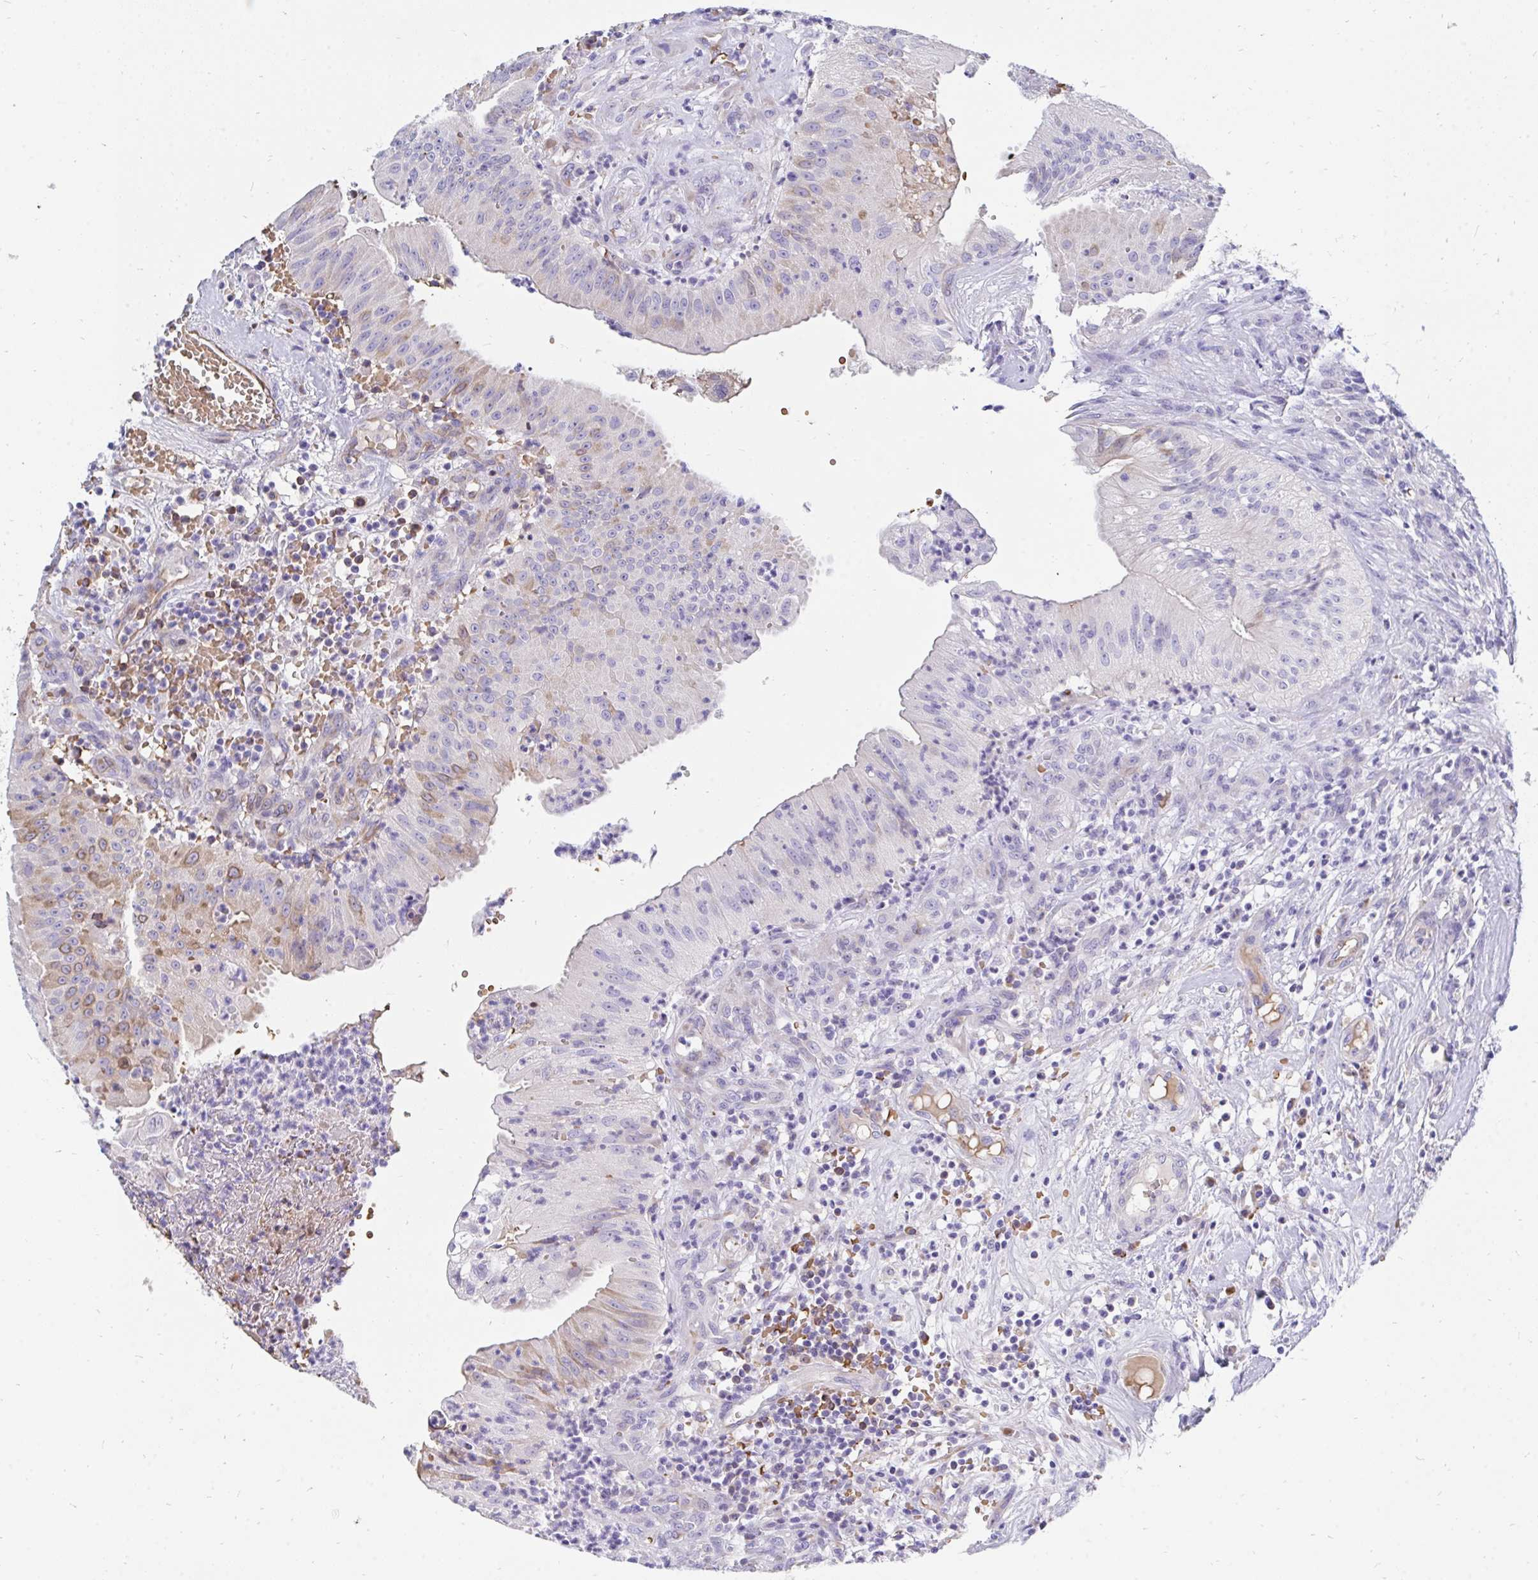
{"staining": {"intensity": "weak", "quantity": "<25%", "location": "cytoplasmic/membranous"}, "tissue": "head and neck cancer", "cell_type": "Tumor cells", "image_type": "cancer", "snomed": [{"axis": "morphology", "description": "Adenocarcinoma, NOS"}, {"axis": "topography", "description": "Head-Neck"}], "caption": "Immunohistochemical staining of human head and neck cancer exhibits no significant staining in tumor cells.", "gene": "MROH2B", "patient": {"sex": "male", "age": 44}}